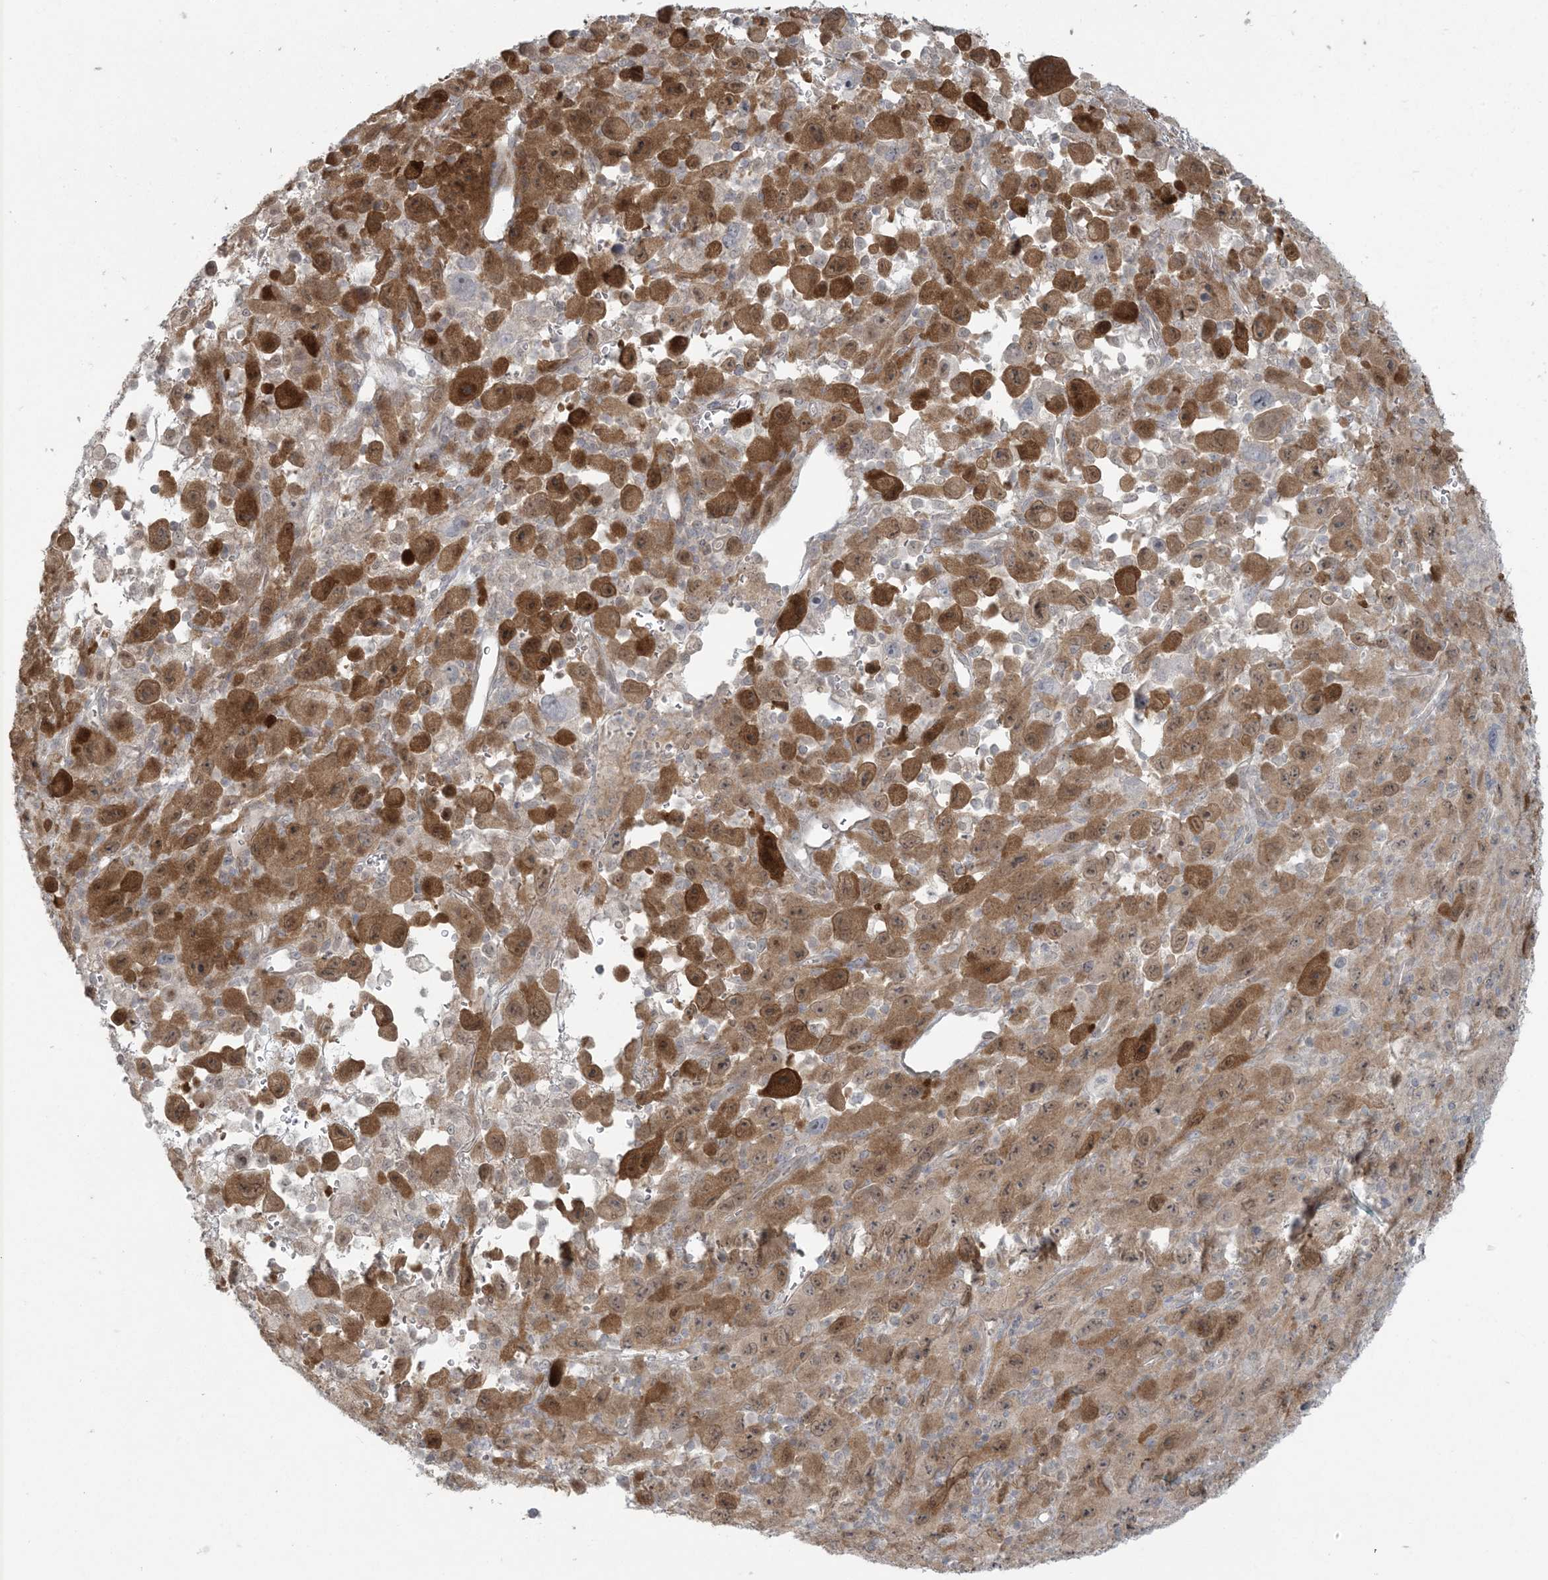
{"staining": {"intensity": "moderate", "quantity": ">75%", "location": "cytoplasmic/membranous,nuclear"}, "tissue": "melanoma", "cell_type": "Tumor cells", "image_type": "cancer", "snomed": [{"axis": "morphology", "description": "Malignant melanoma, Metastatic site"}, {"axis": "topography", "description": "Skin"}], "caption": "Moderate cytoplasmic/membranous and nuclear positivity is appreciated in about >75% of tumor cells in malignant melanoma (metastatic site).", "gene": "NRBP2", "patient": {"sex": "female", "age": 56}}